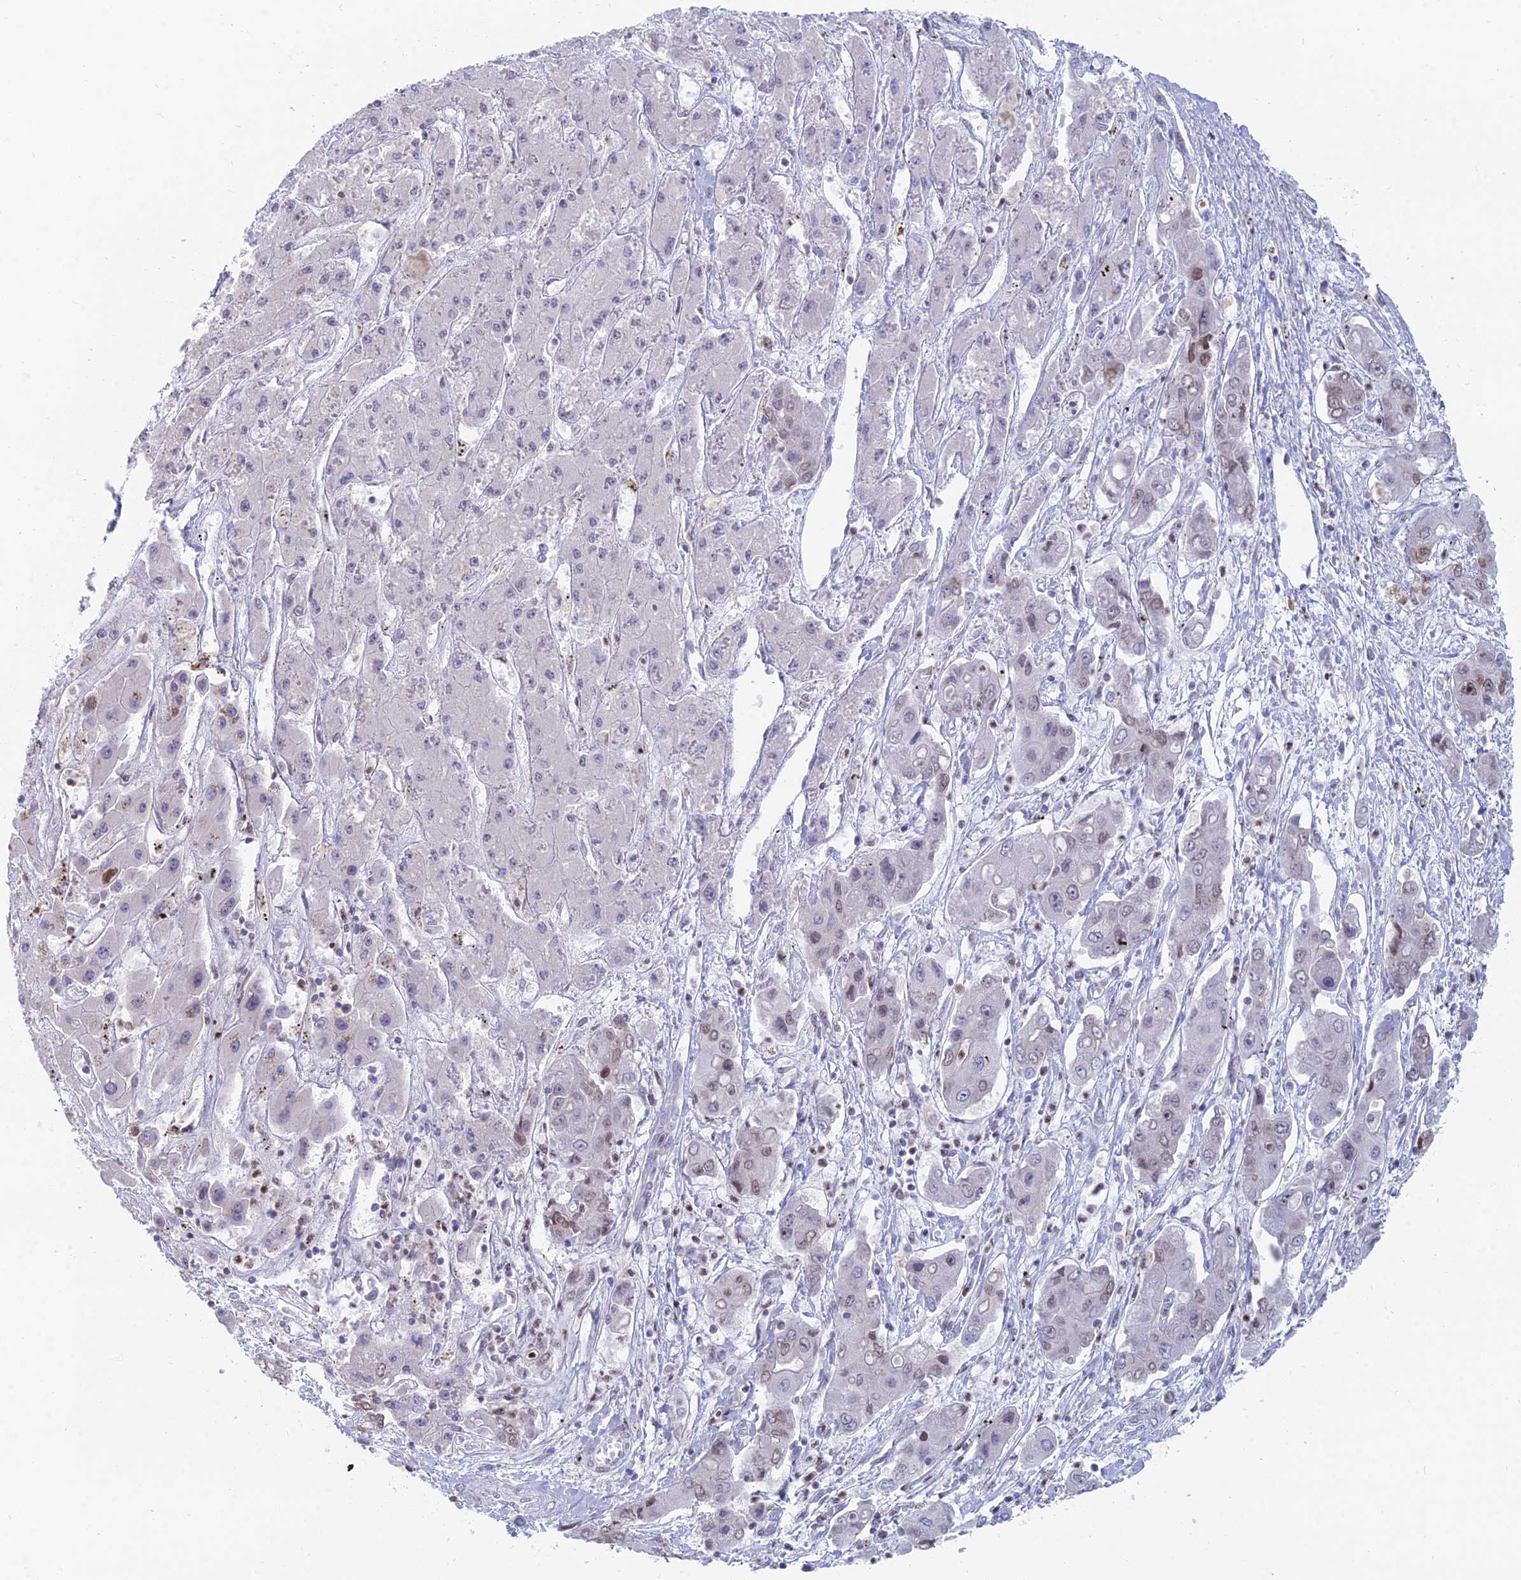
{"staining": {"intensity": "moderate", "quantity": "<25%", "location": "nuclear"}, "tissue": "liver cancer", "cell_type": "Tumor cells", "image_type": "cancer", "snomed": [{"axis": "morphology", "description": "Cholangiocarcinoma"}, {"axis": "topography", "description": "Liver"}], "caption": "Liver cholangiocarcinoma stained with a brown dye reveals moderate nuclear positive staining in approximately <25% of tumor cells.", "gene": "CERS6", "patient": {"sex": "male", "age": 67}}